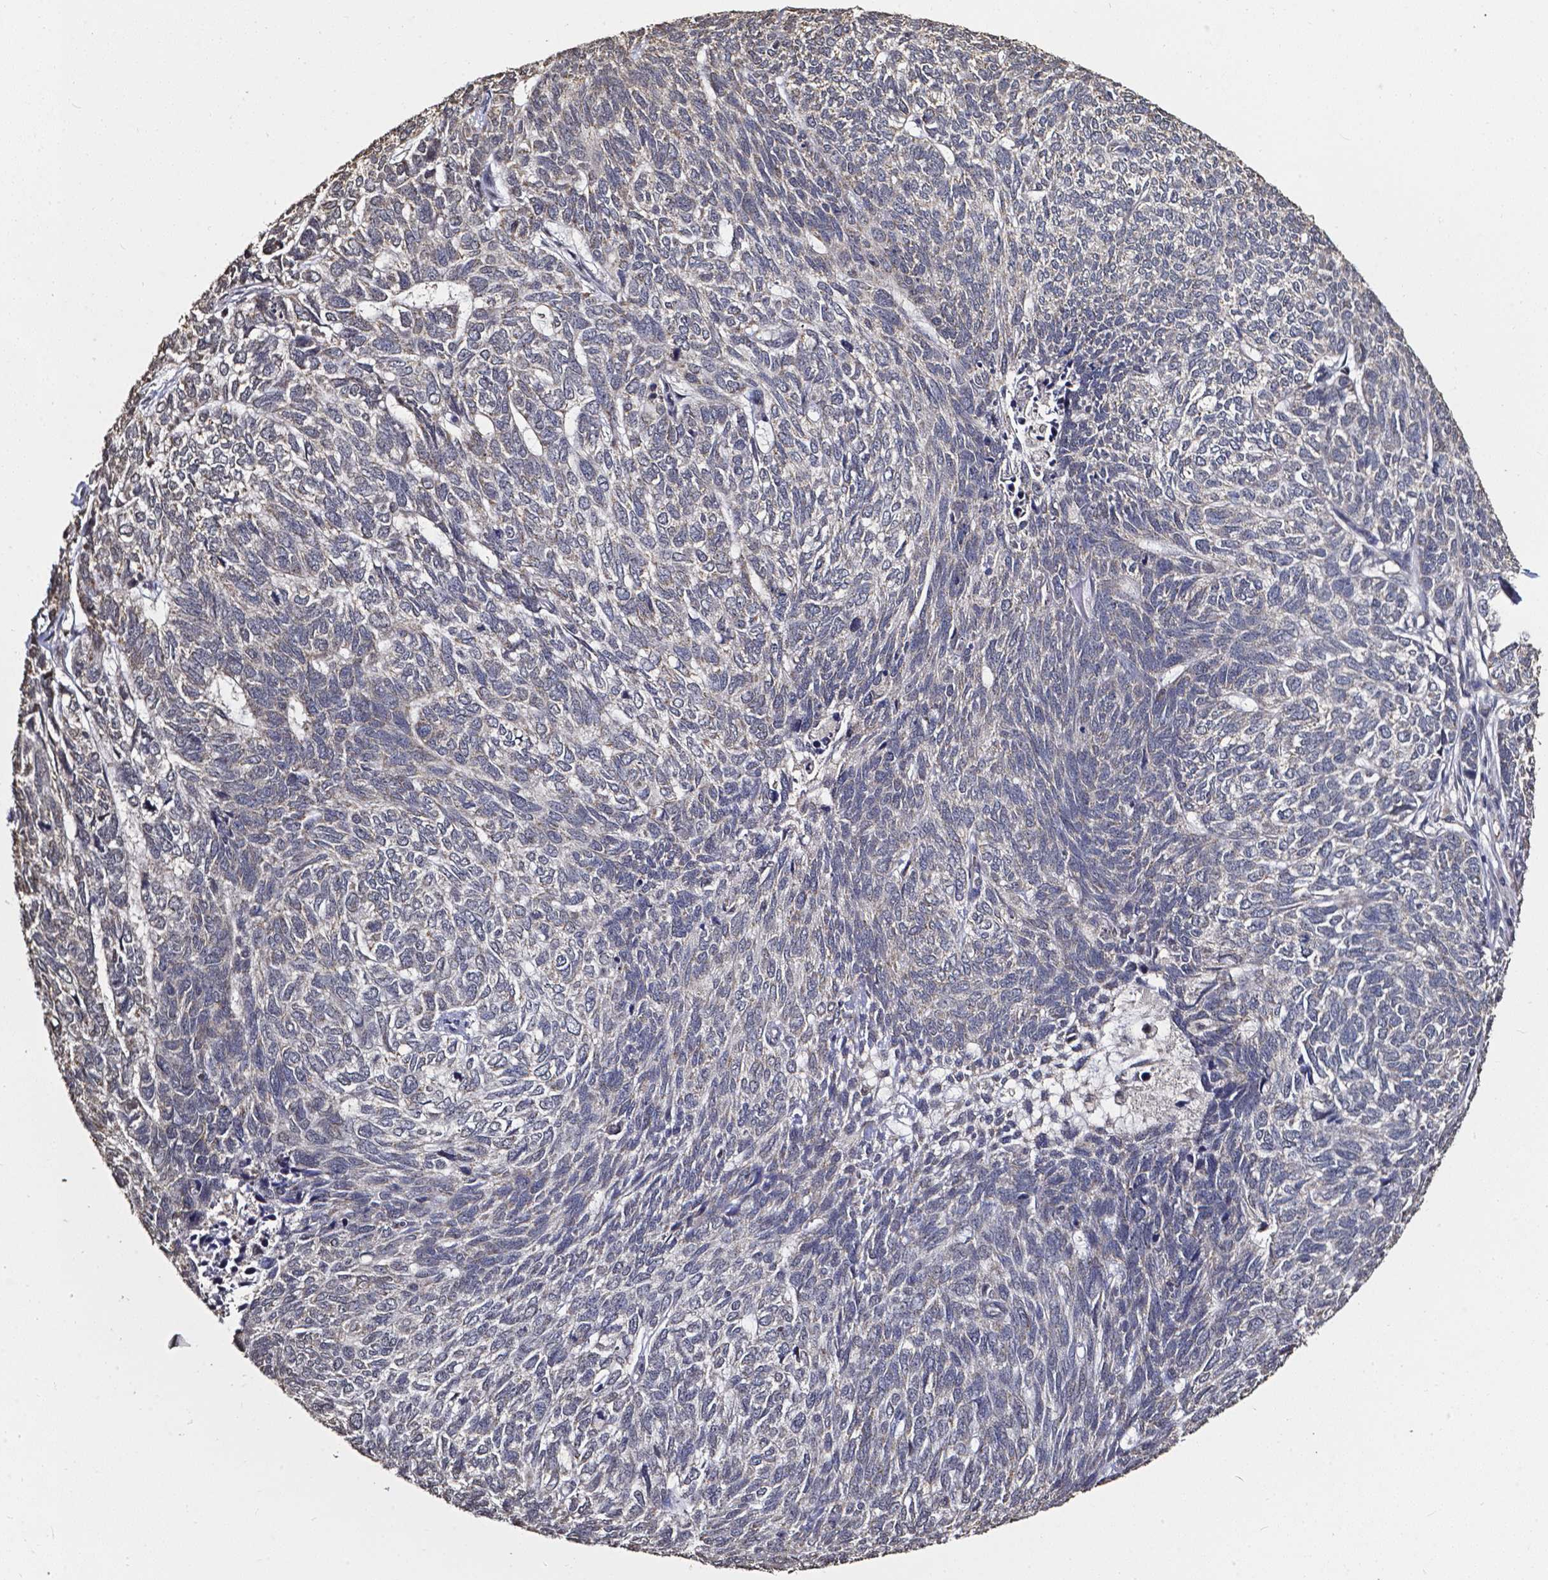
{"staining": {"intensity": "negative", "quantity": "none", "location": "none"}, "tissue": "skin cancer", "cell_type": "Tumor cells", "image_type": "cancer", "snomed": [{"axis": "morphology", "description": "Basal cell carcinoma"}, {"axis": "topography", "description": "Skin"}], "caption": "Tumor cells are negative for protein expression in human skin cancer.", "gene": "GLRA2", "patient": {"sex": "female", "age": 65}}